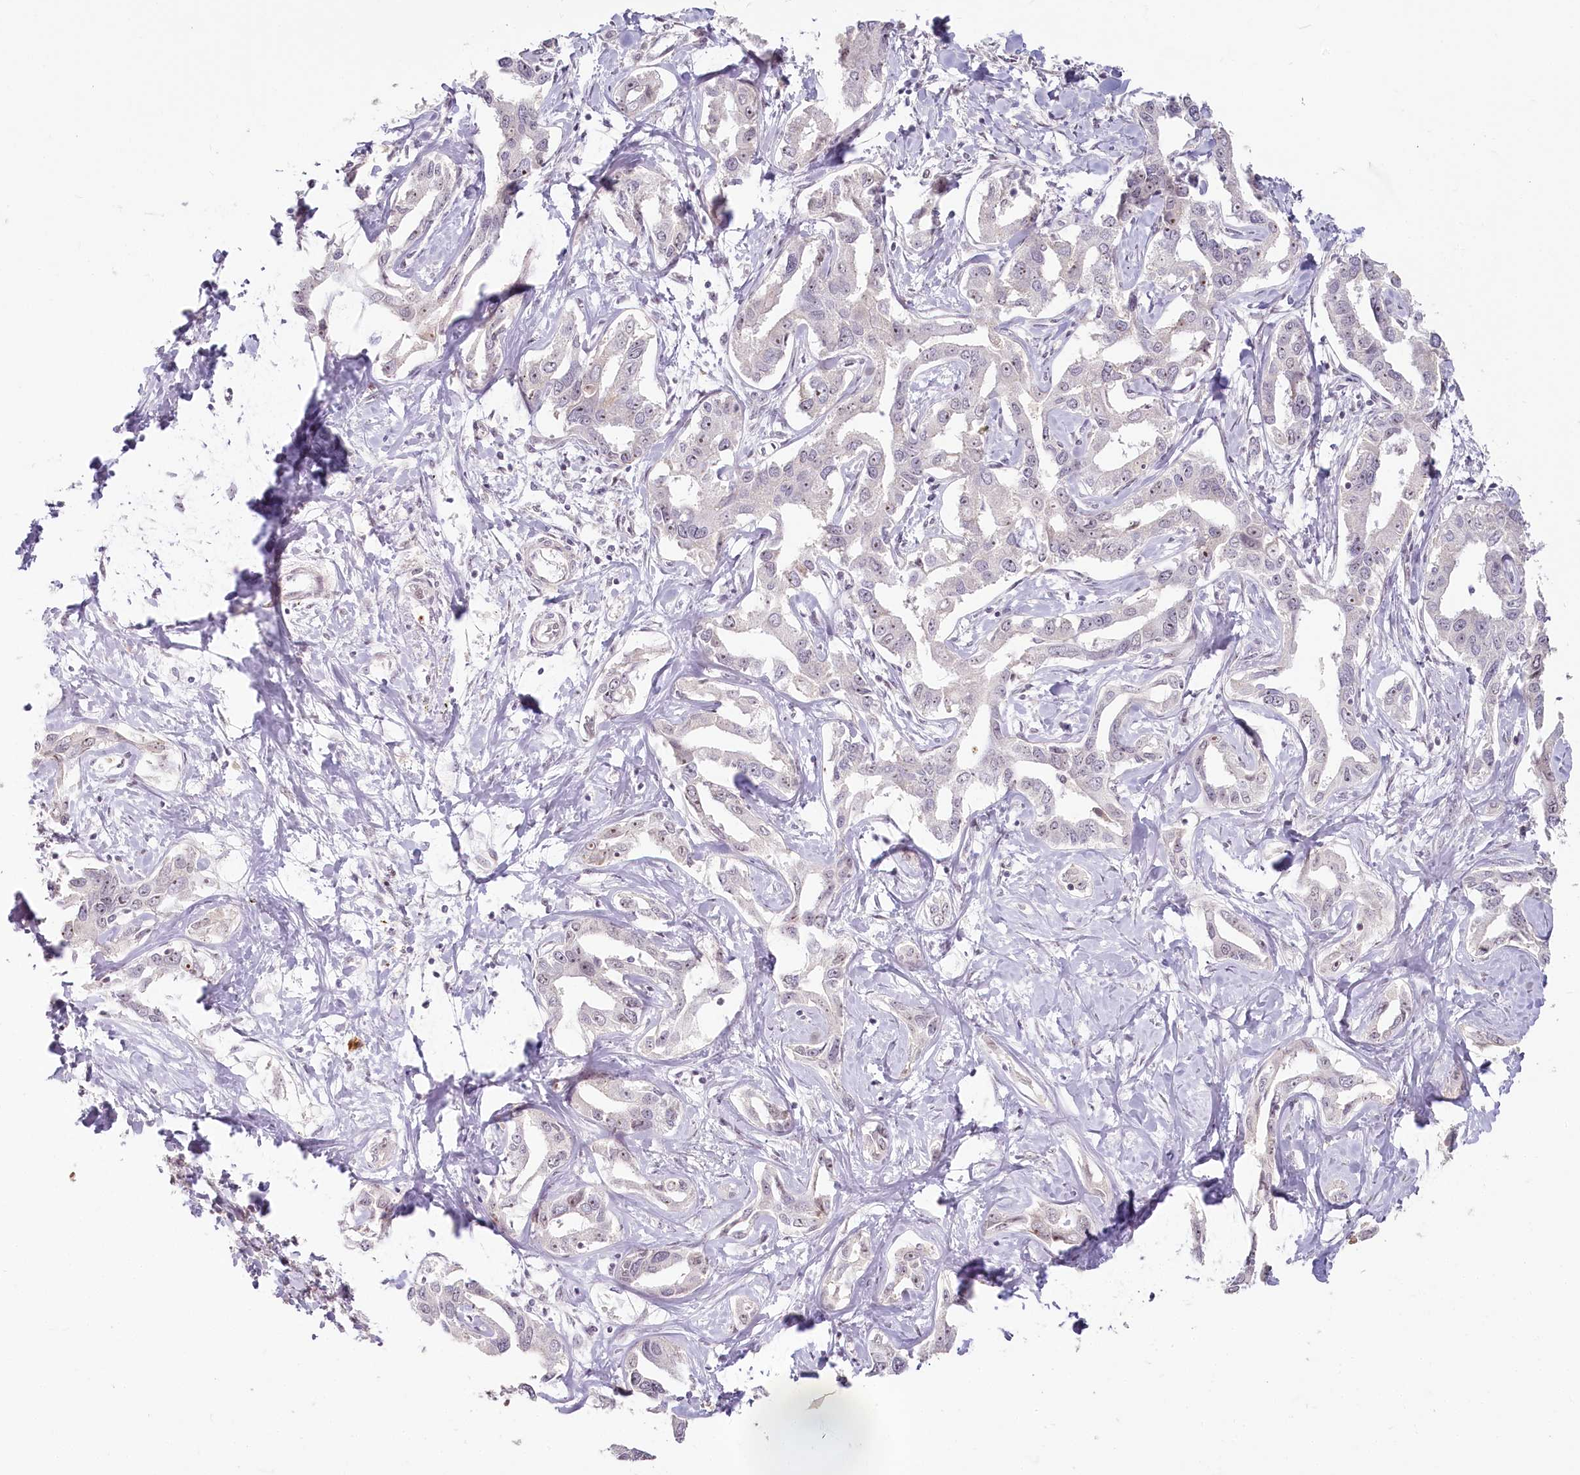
{"staining": {"intensity": "negative", "quantity": "none", "location": "none"}, "tissue": "liver cancer", "cell_type": "Tumor cells", "image_type": "cancer", "snomed": [{"axis": "morphology", "description": "Cholangiocarcinoma"}, {"axis": "topography", "description": "Liver"}], "caption": "This is an immunohistochemistry (IHC) image of cholangiocarcinoma (liver). There is no expression in tumor cells.", "gene": "EXOSC7", "patient": {"sex": "male", "age": 59}}